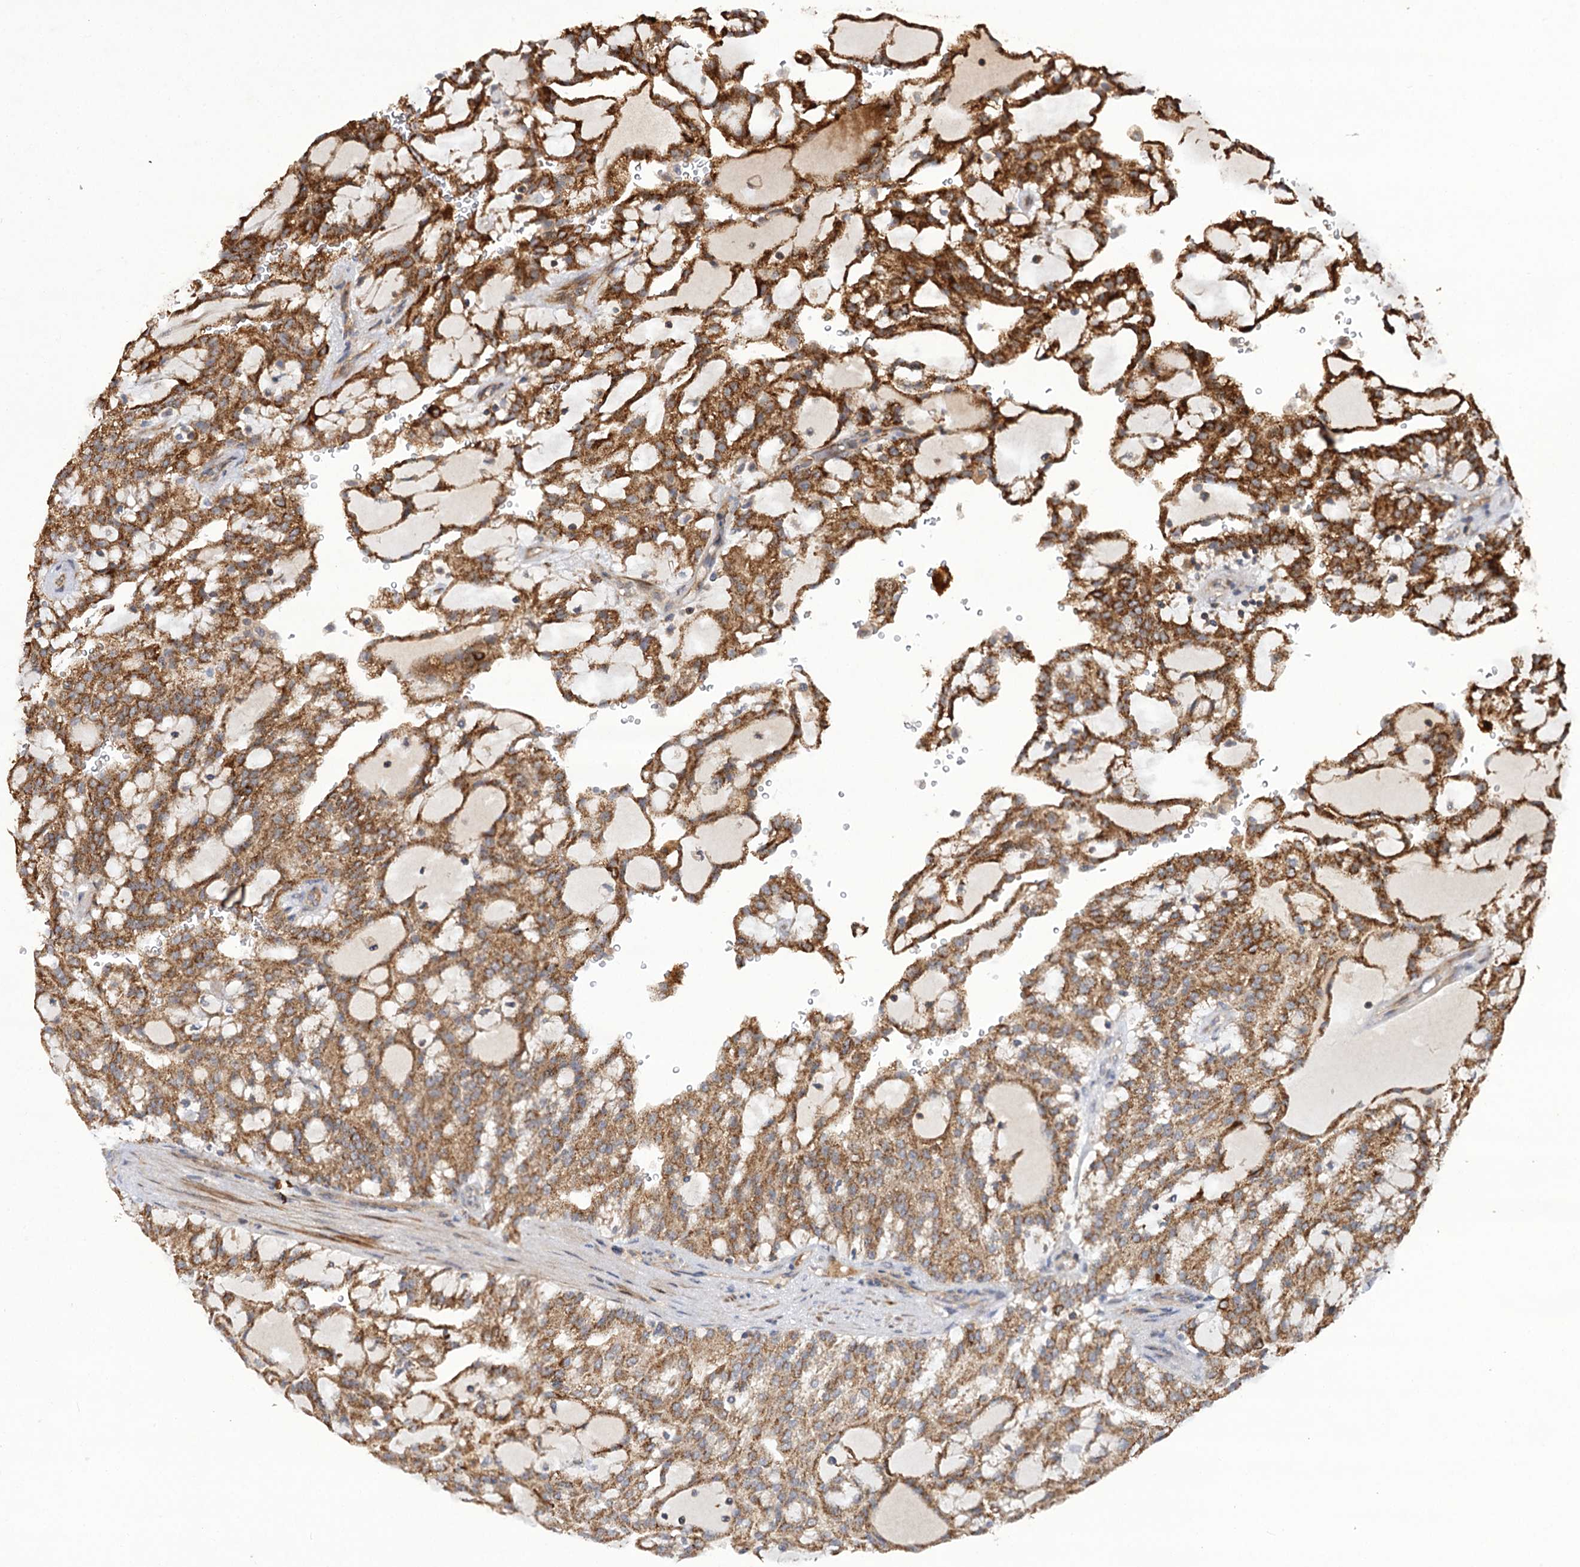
{"staining": {"intensity": "strong", "quantity": ">75%", "location": "cytoplasmic/membranous"}, "tissue": "renal cancer", "cell_type": "Tumor cells", "image_type": "cancer", "snomed": [{"axis": "morphology", "description": "Adenocarcinoma, NOS"}, {"axis": "topography", "description": "Kidney"}], "caption": "There is high levels of strong cytoplasmic/membranous expression in tumor cells of renal adenocarcinoma, as demonstrated by immunohistochemical staining (brown color).", "gene": "FBXW8", "patient": {"sex": "male", "age": 63}}